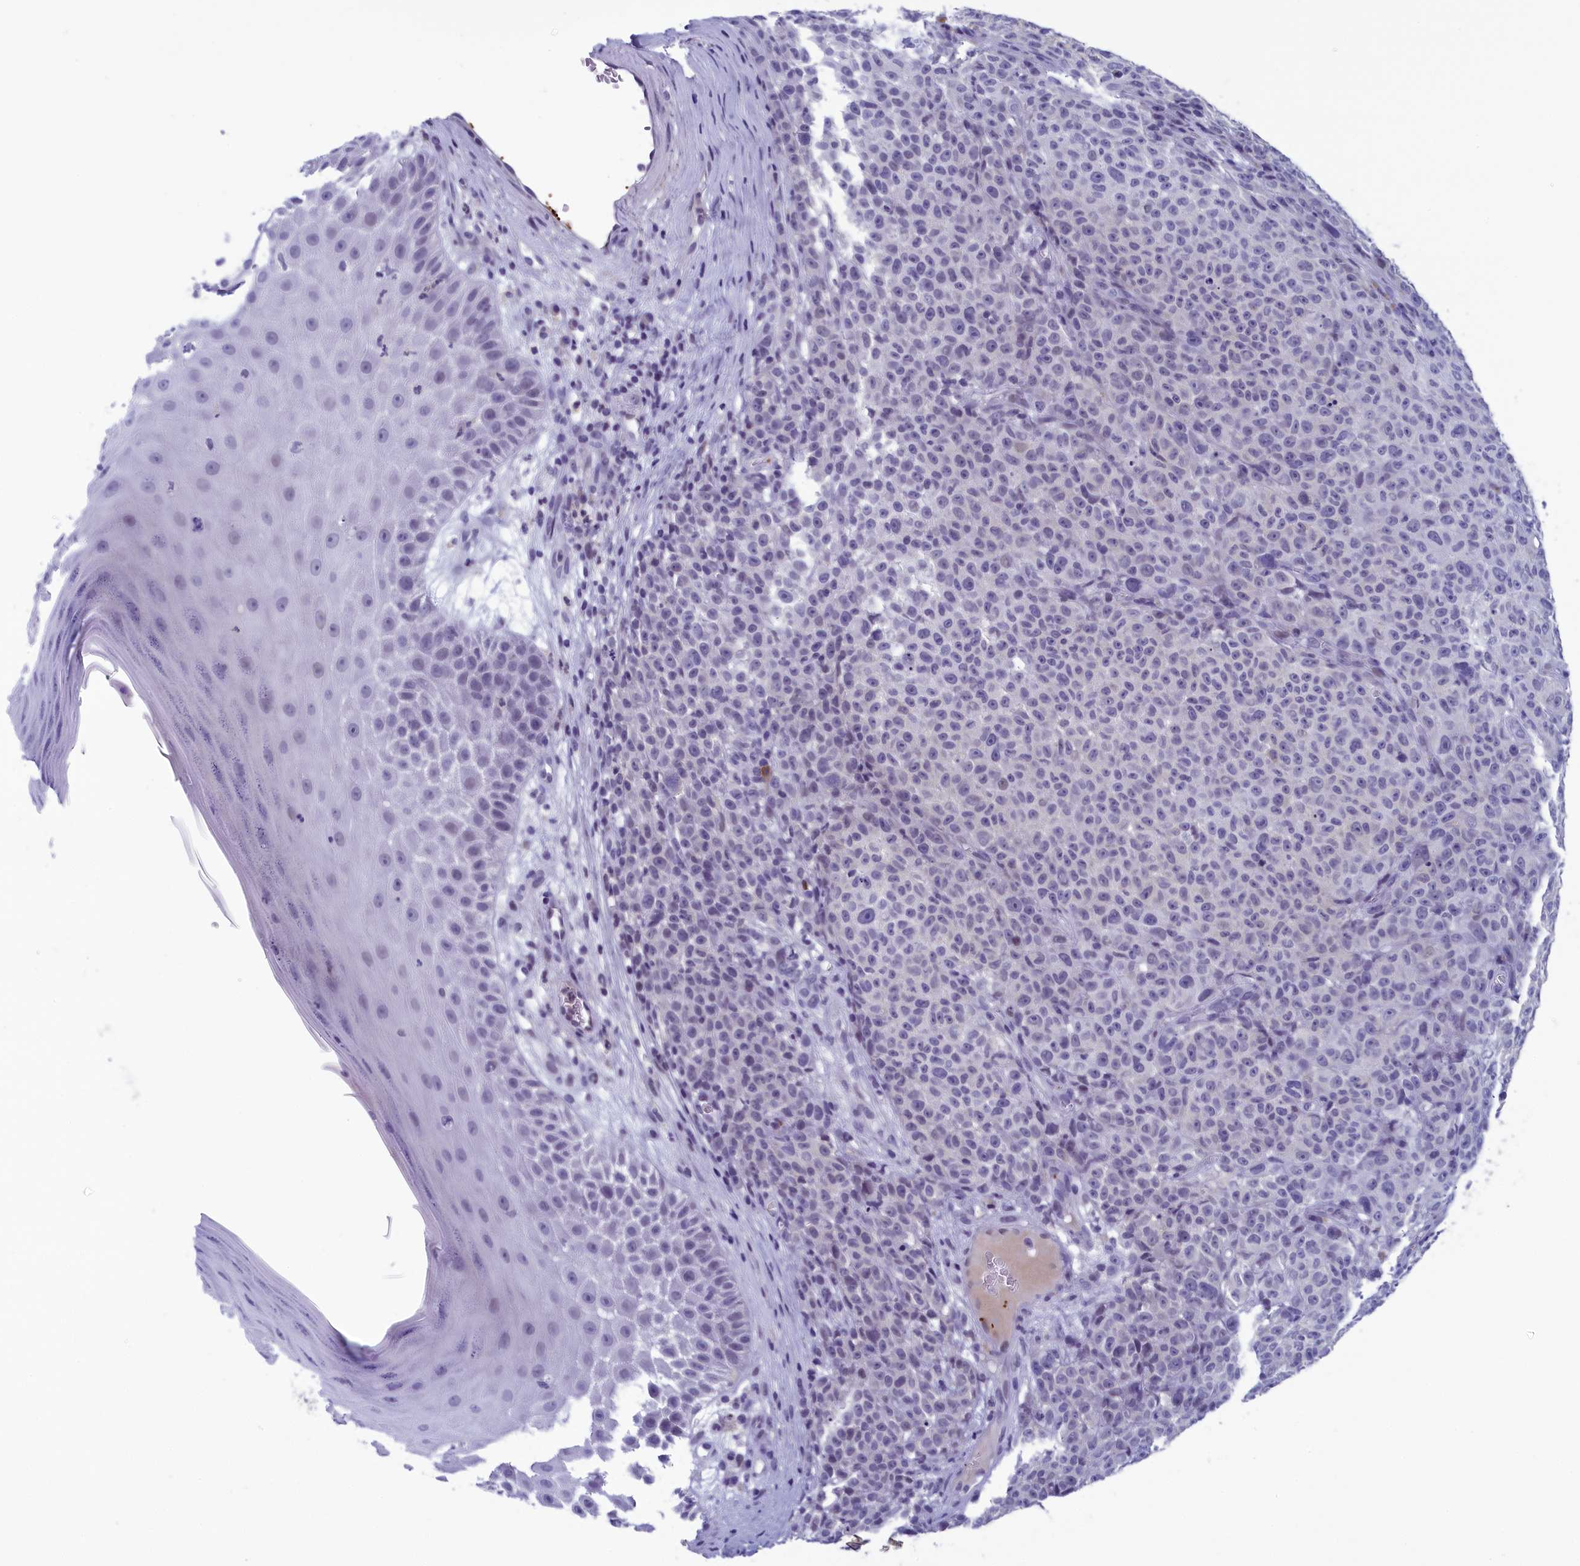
{"staining": {"intensity": "negative", "quantity": "none", "location": "none"}, "tissue": "melanoma", "cell_type": "Tumor cells", "image_type": "cancer", "snomed": [{"axis": "morphology", "description": "Malignant melanoma, NOS"}, {"axis": "topography", "description": "Skin"}], "caption": "An image of human malignant melanoma is negative for staining in tumor cells.", "gene": "AIFM2", "patient": {"sex": "female", "age": 82}}